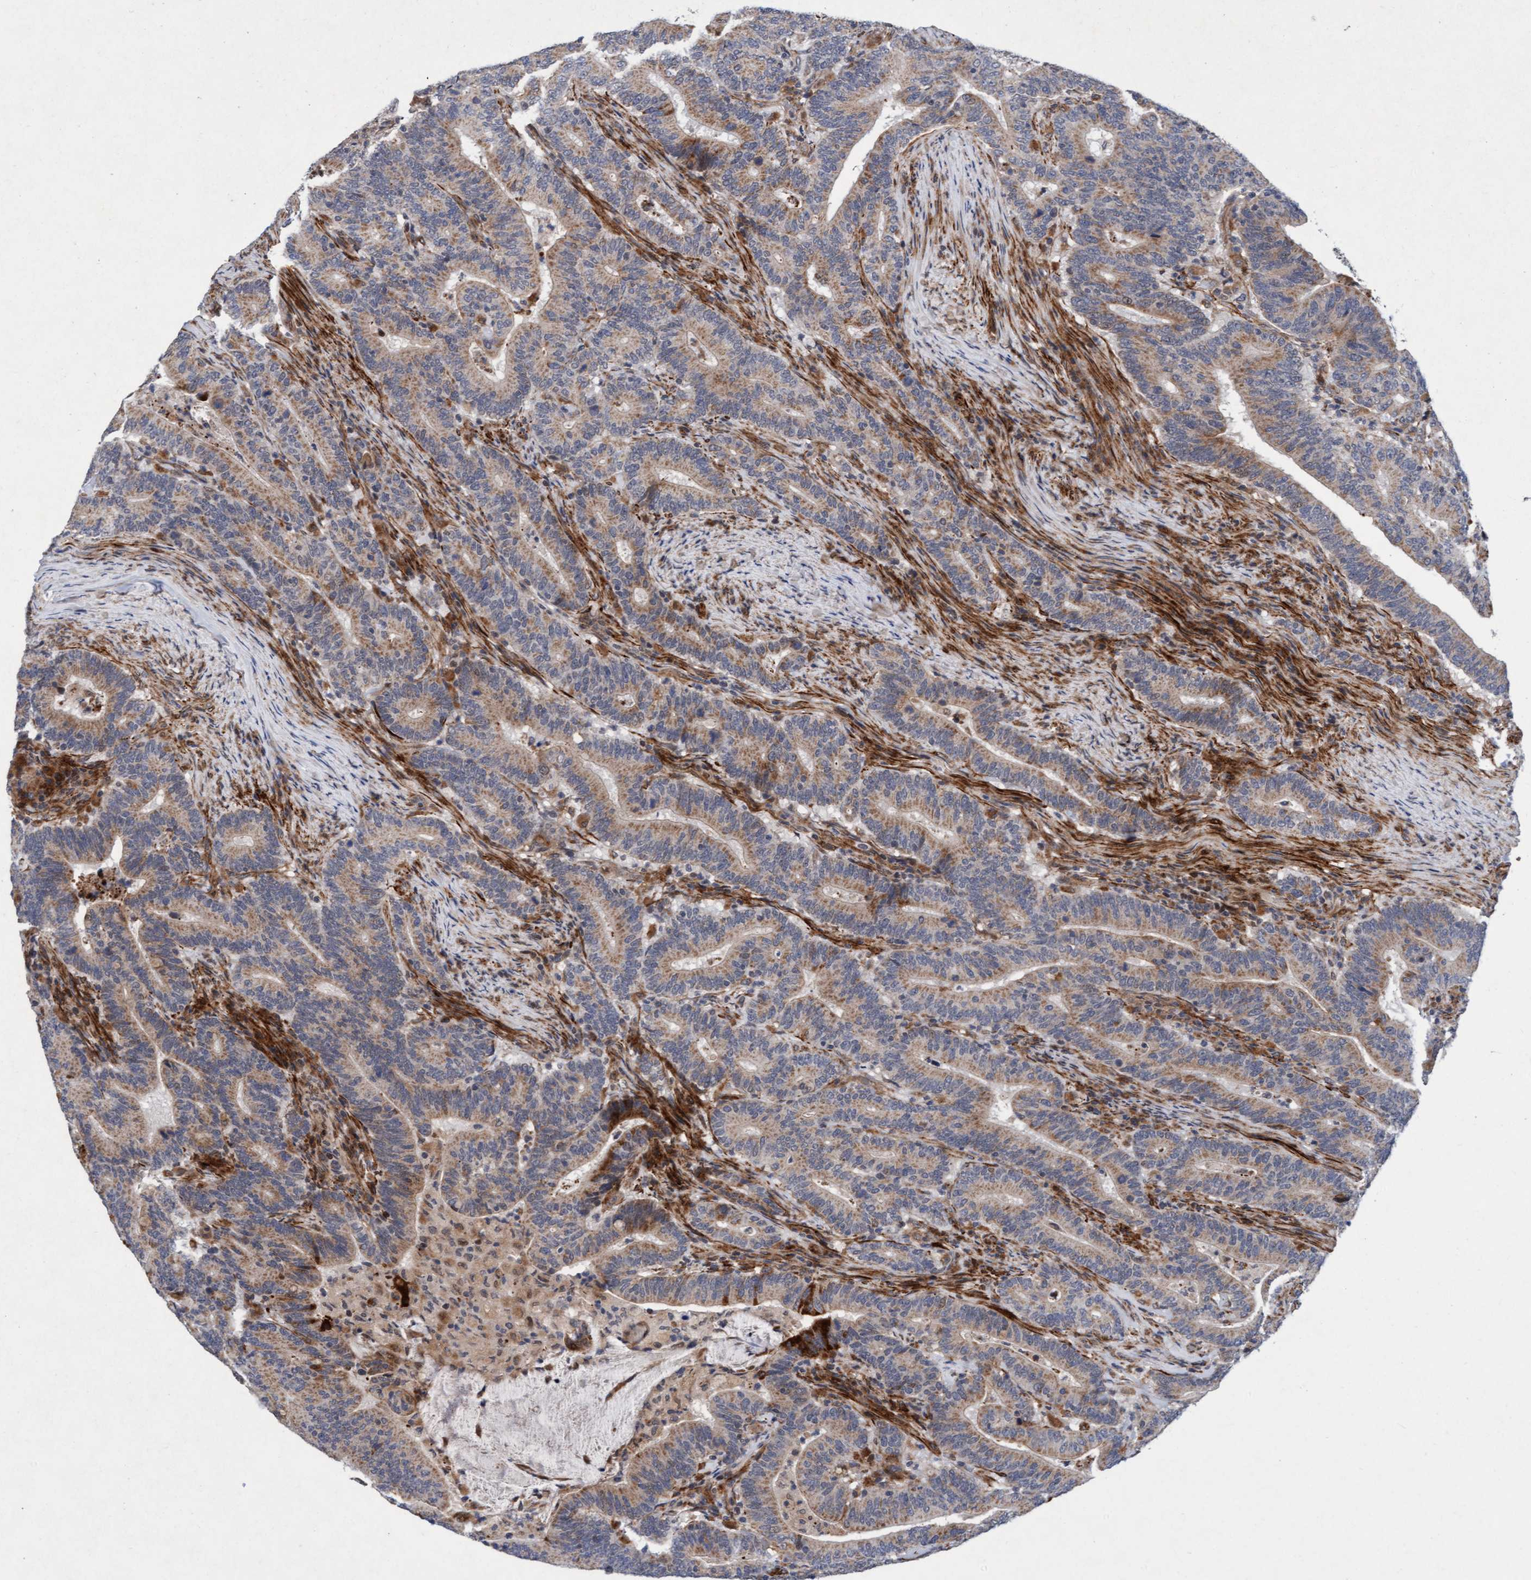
{"staining": {"intensity": "weak", "quantity": ">75%", "location": "cytoplasmic/membranous"}, "tissue": "colorectal cancer", "cell_type": "Tumor cells", "image_type": "cancer", "snomed": [{"axis": "morphology", "description": "Adenocarcinoma, NOS"}, {"axis": "topography", "description": "Colon"}], "caption": "Adenocarcinoma (colorectal) tissue shows weak cytoplasmic/membranous expression in approximately >75% of tumor cells, visualized by immunohistochemistry. (Brightfield microscopy of DAB IHC at high magnification).", "gene": "TMEM70", "patient": {"sex": "female", "age": 66}}